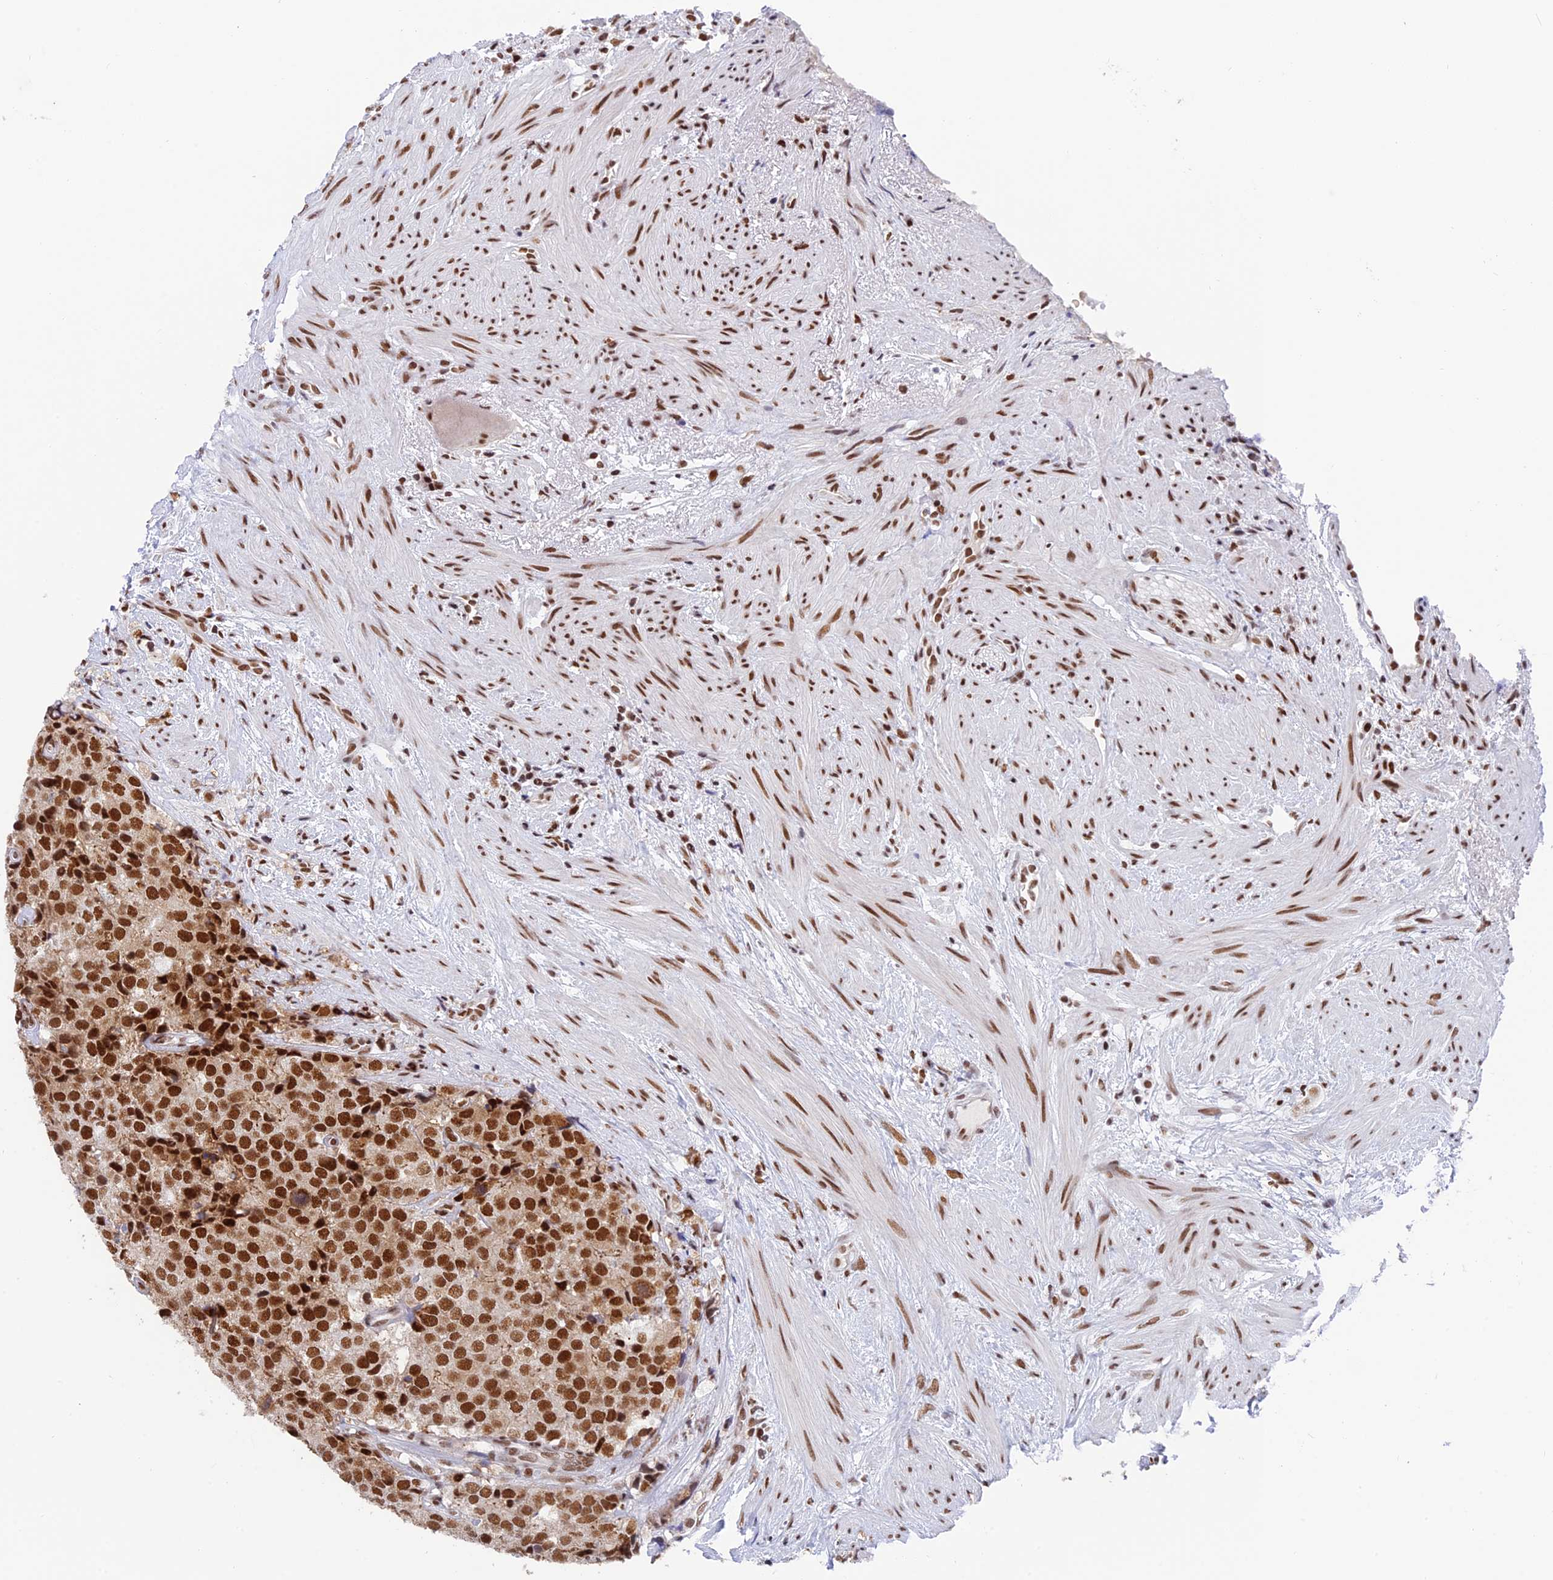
{"staining": {"intensity": "strong", "quantity": ">75%", "location": "nuclear"}, "tissue": "prostate cancer", "cell_type": "Tumor cells", "image_type": "cancer", "snomed": [{"axis": "morphology", "description": "Adenocarcinoma, High grade"}, {"axis": "topography", "description": "Prostate"}], "caption": "Approximately >75% of tumor cells in prostate cancer reveal strong nuclear protein staining as visualized by brown immunohistochemical staining.", "gene": "EEF1AKMT3", "patient": {"sex": "male", "age": 49}}